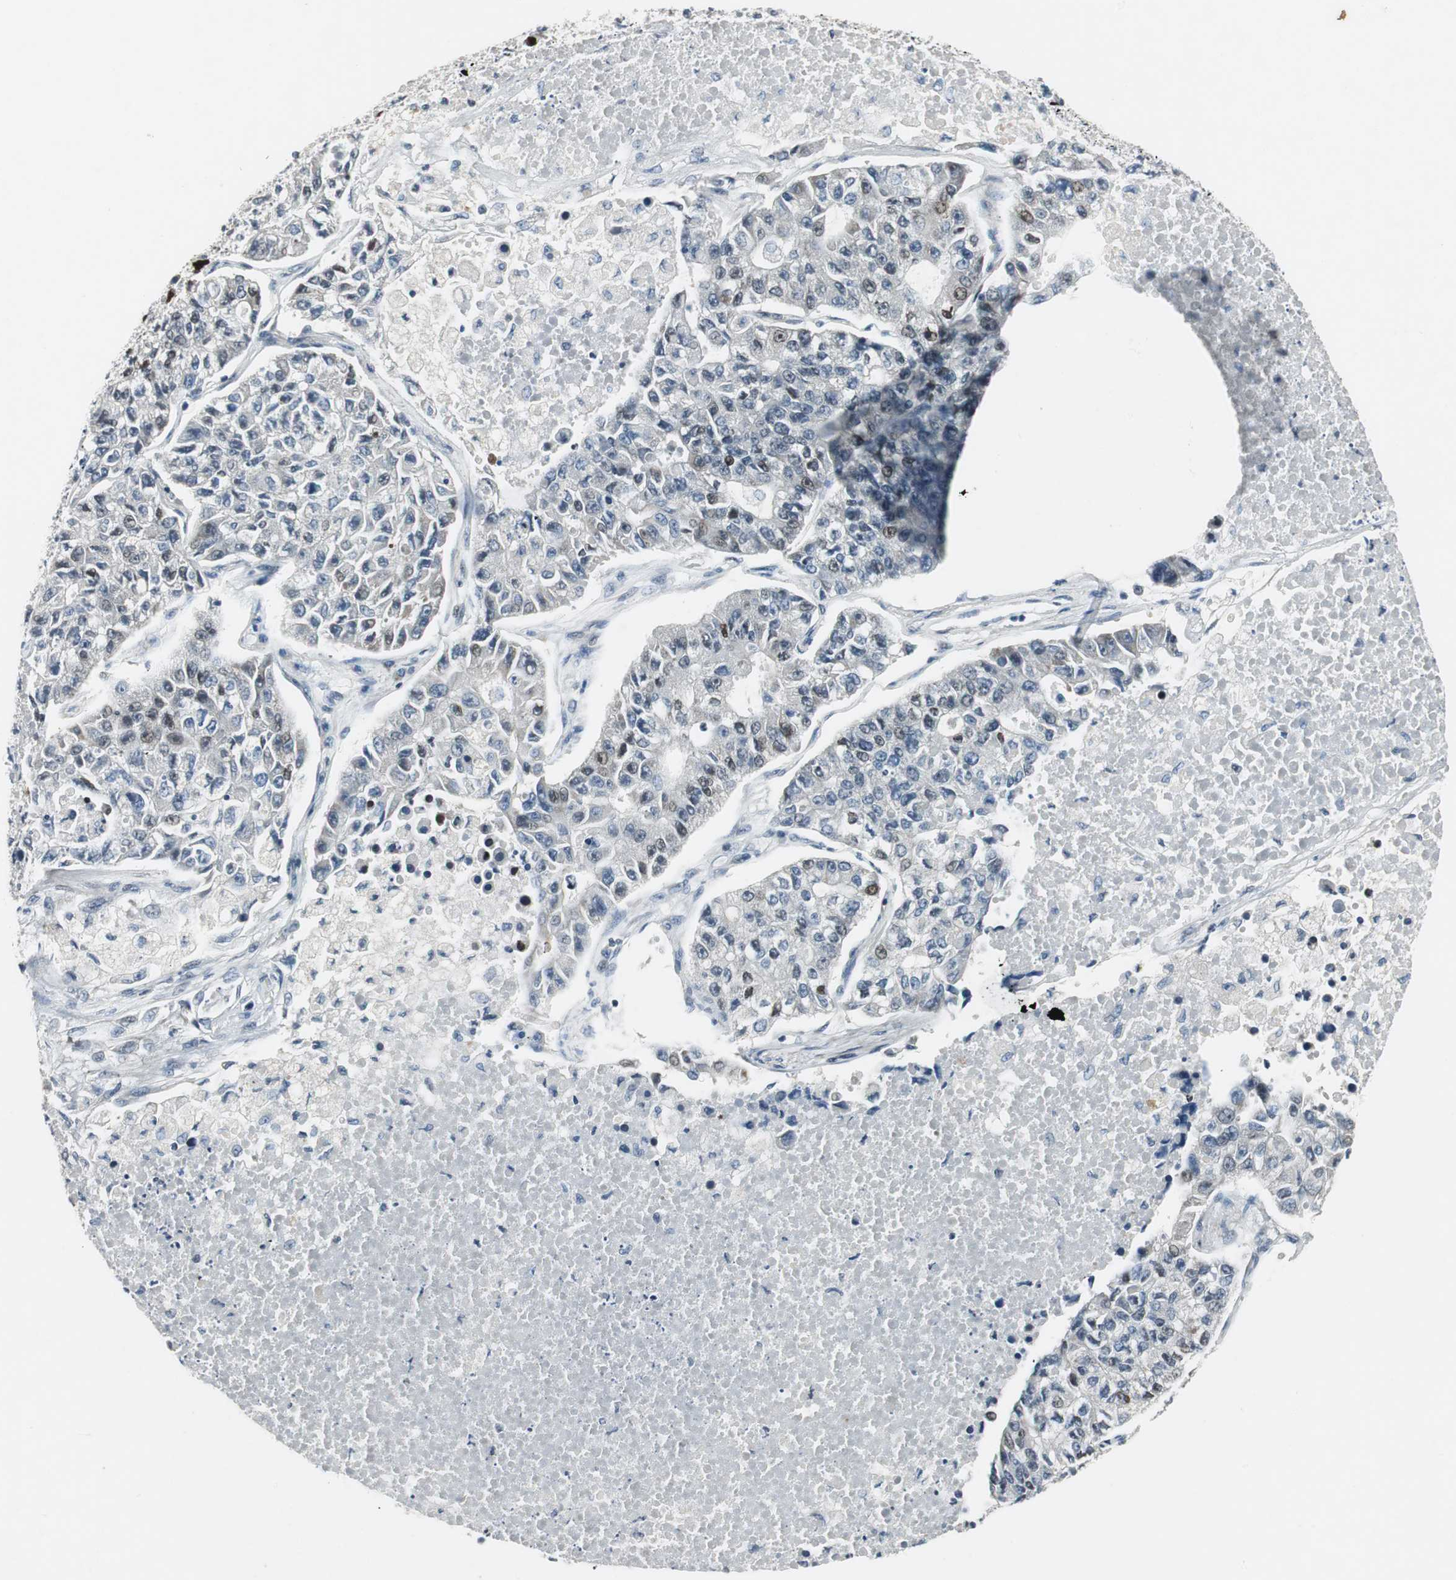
{"staining": {"intensity": "weak", "quantity": "<25%", "location": "nuclear"}, "tissue": "lung cancer", "cell_type": "Tumor cells", "image_type": "cancer", "snomed": [{"axis": "morphology", "description": "Adenocarcinoma, NOS"}, {"axis": "topography", "description": "Lung"}], "caption": "Immunohistochemistry (IHC) micrograph of lung cancer (adenocarcinoma) stained for a protein (brown), which exhibits no staining in tumor cells.", "gene": "AJUBA", "patient": {"sex": "male", "age": 49}}